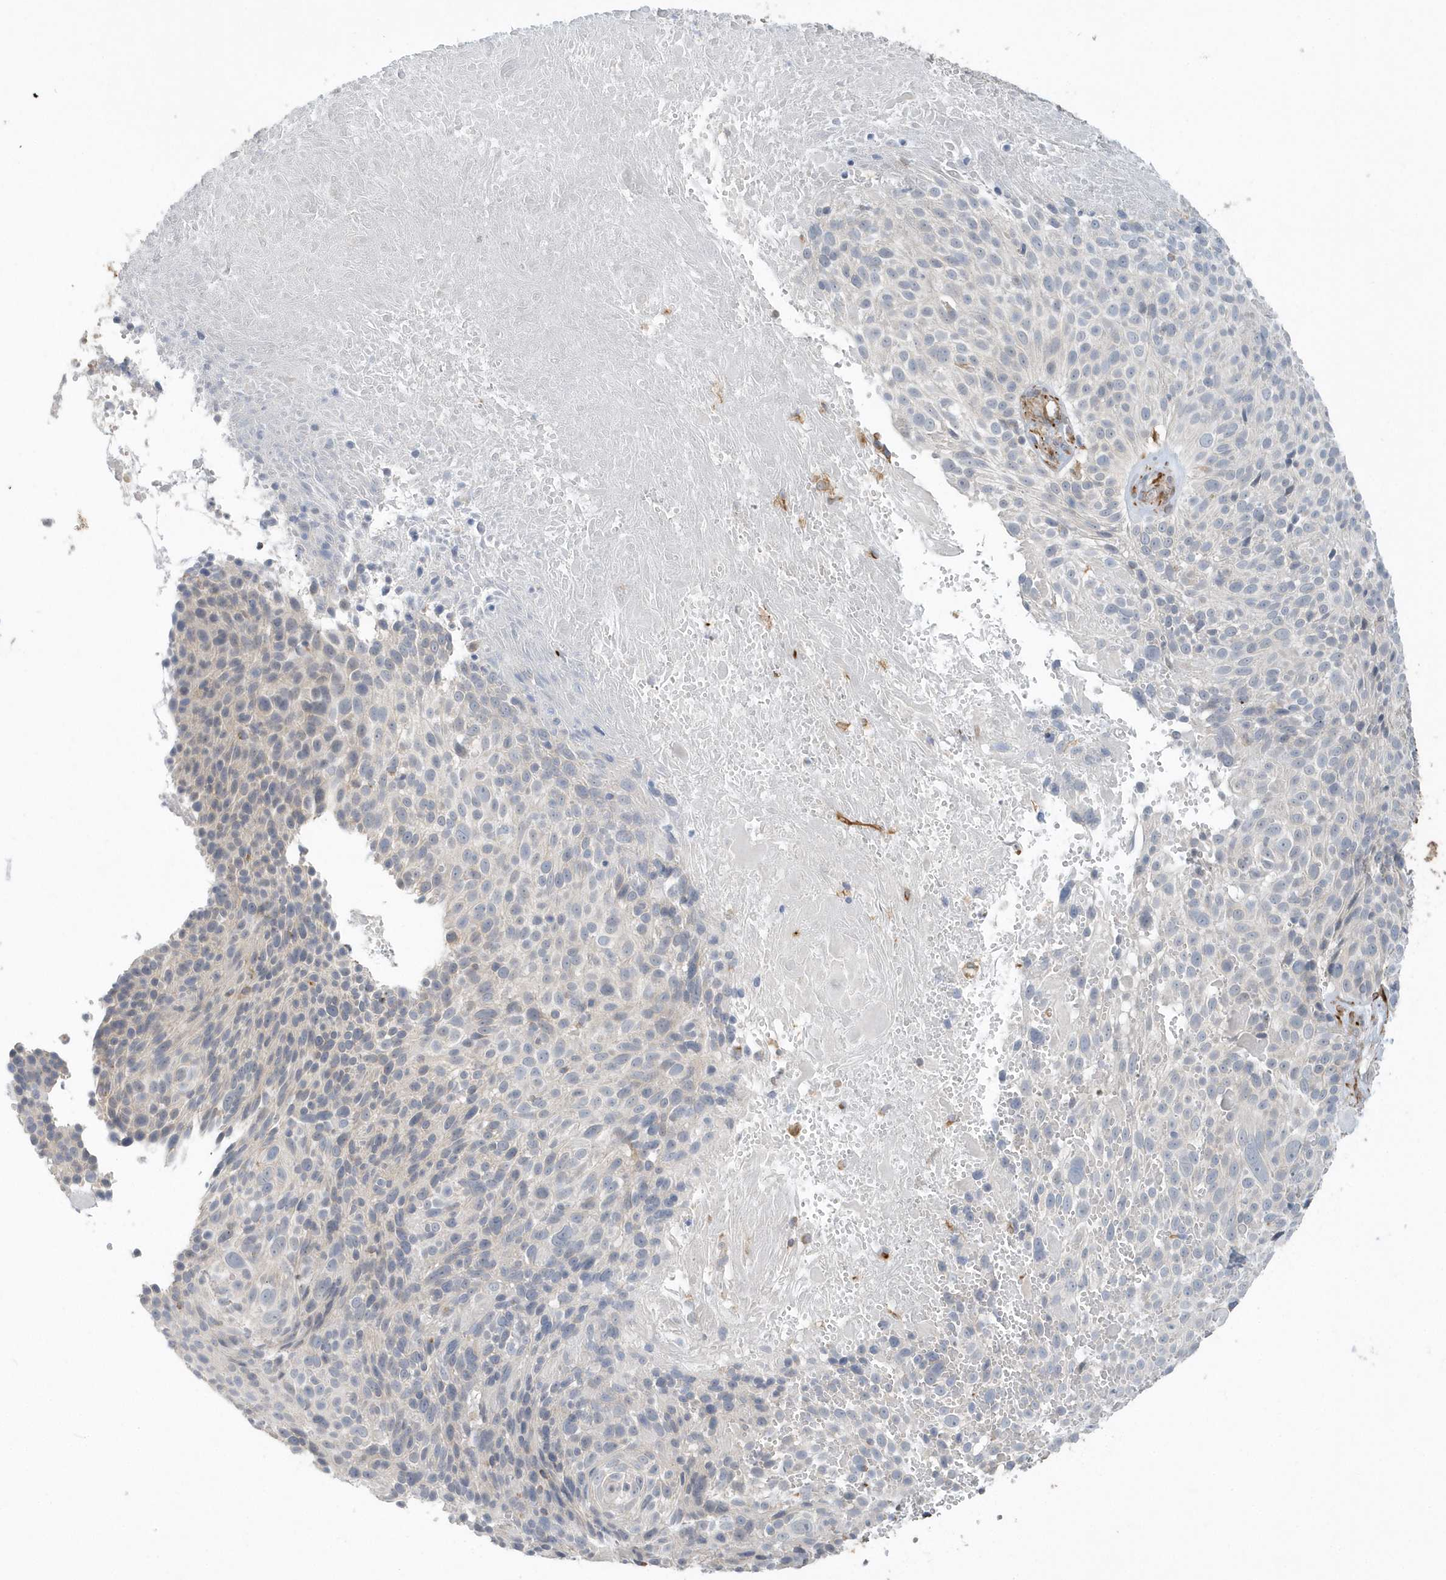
{"staining": {"intensity": "negative", "quantity": "none", "location": "none"}, "tissue": "cervical cancer", "cell_type": "Tumor cells", "image_type": "cancer", "snomed": [{"axis": "morphology", "description": "Squamous cell carcinoma, NOS"}, {"axis": "topography", "description": "Cervix"}], "caption": "High power microscopy histopathology image of an immunohistochemistry (IHC) micrograph of squamous cell carcinoma (cervical), revealing no significant staining in tumor cells.", "gene": "RAB17", "patient": {"sex": "female", "age": 74}}